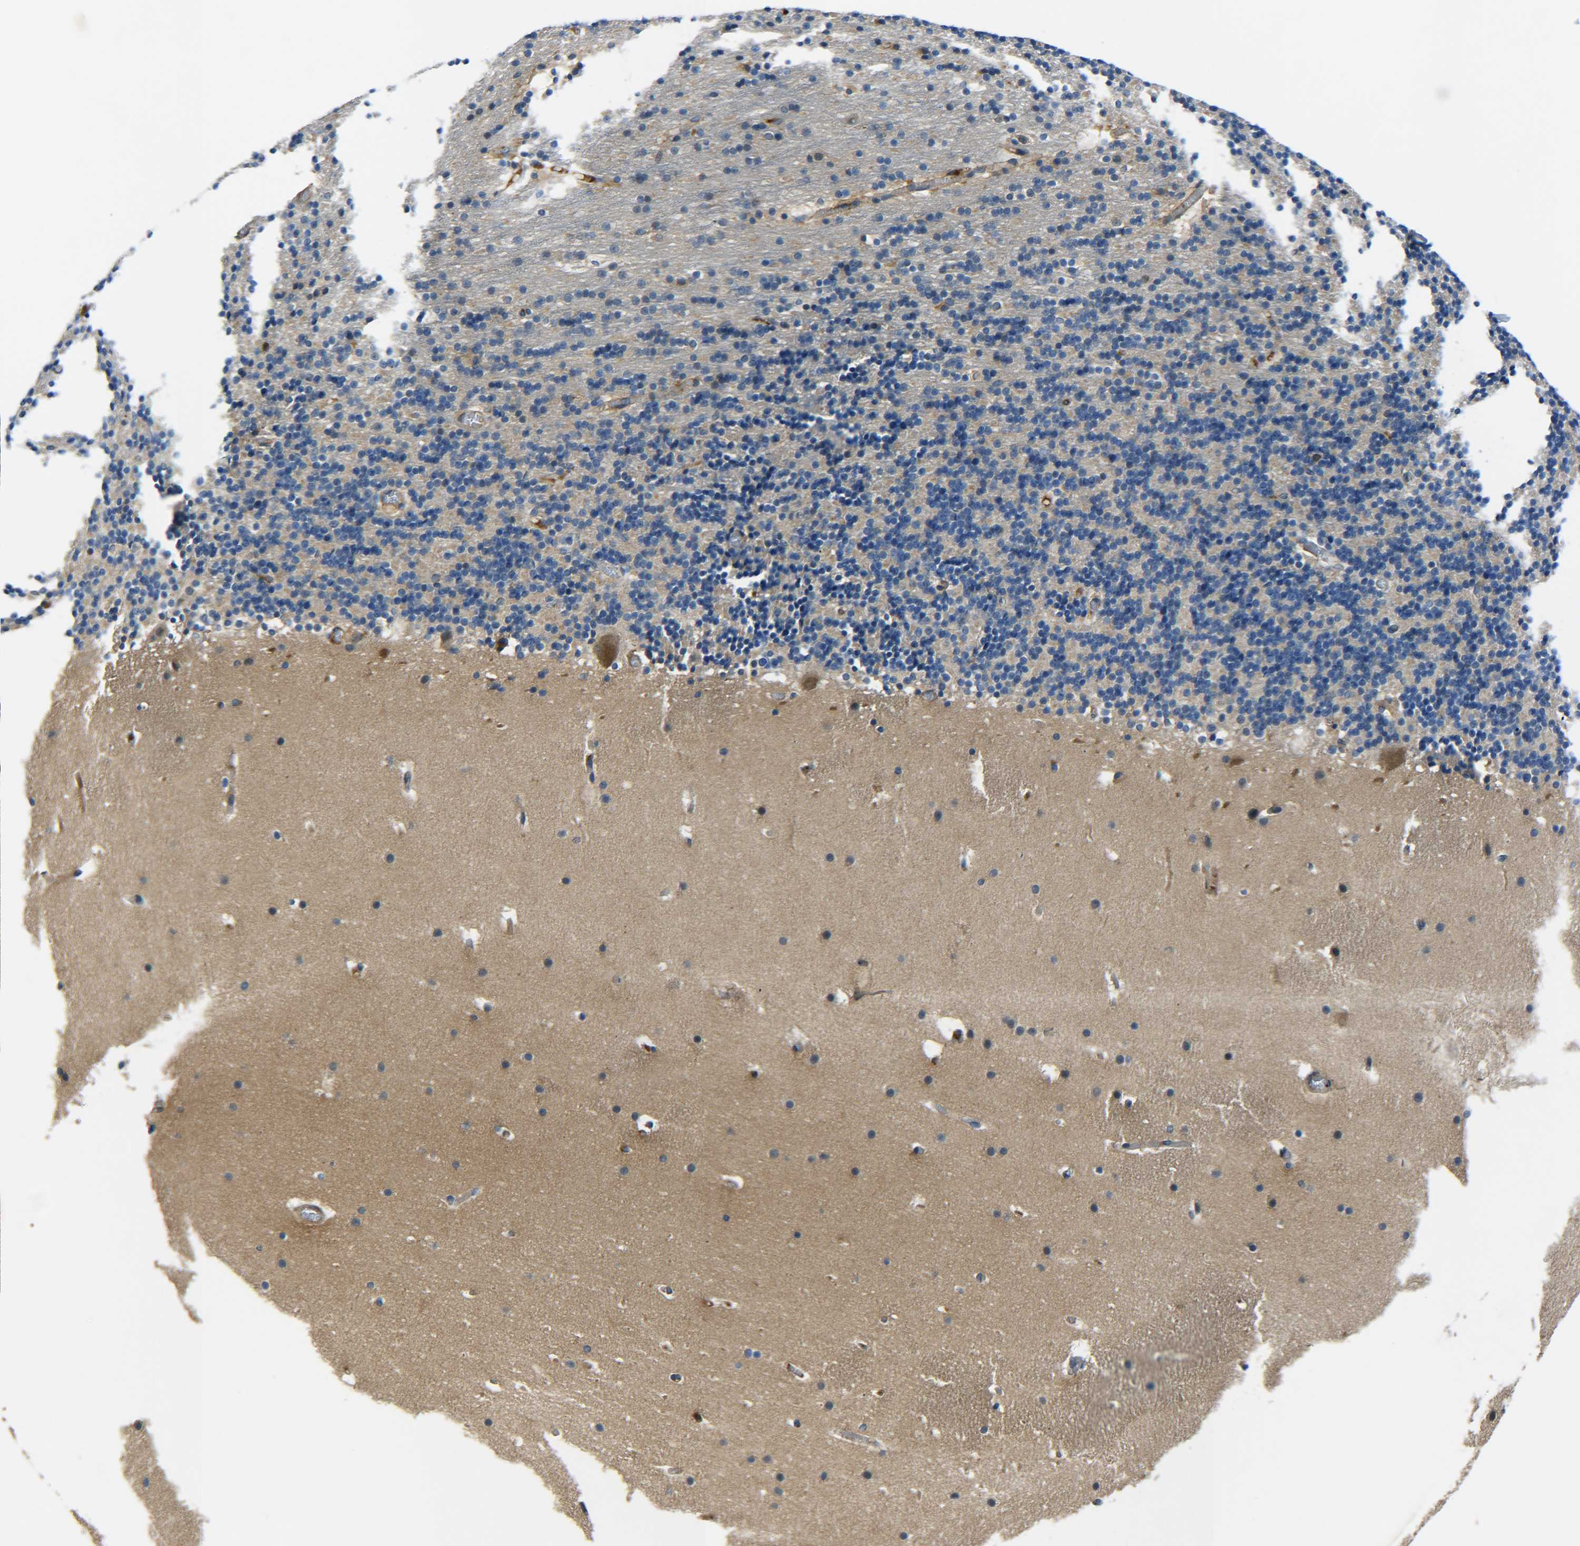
{"staining": {"intensity": "weak", "quantity": "25%-75%", "location": "cytoplasmic/membranous"}, "tissue": "cerebellum", "cell_type": "Cells in granular layer", "image_type": "normal", "snomed": [{"axis": "morphology", "description": "Normal tissue, NOS"}, {"axis": "topography", "description": "Cerebellum"}], "caption": "An immunohistochemistry photomicrograph of benign tissue is shown. Protein staining in brown highlights weak cytoplasmic/membranous positivity in cerebellum within cells in granular layer.", "gene": "RAB1B", "patient": {"sex": "male", "age": 45}}